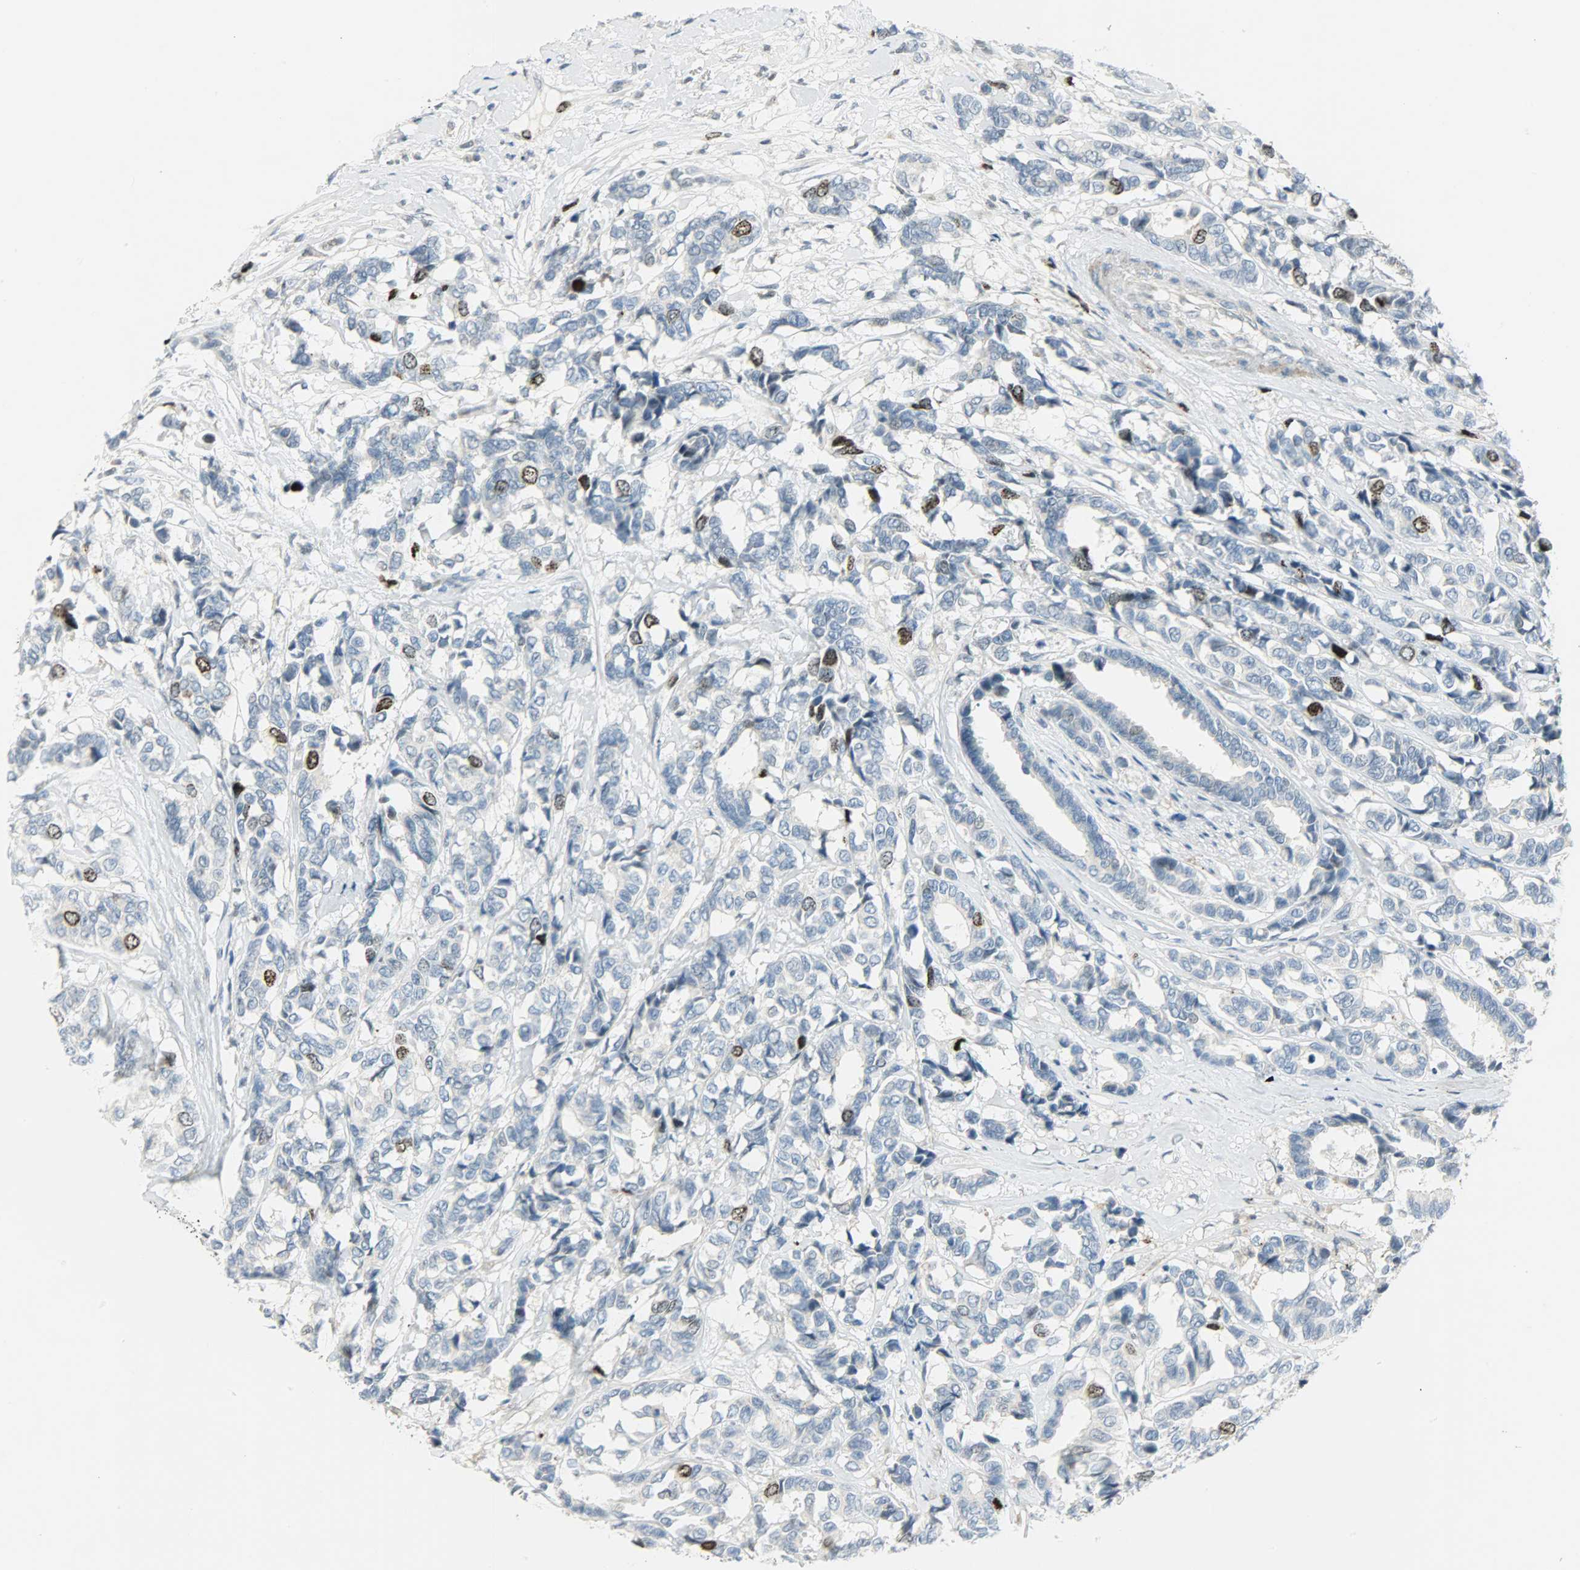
{"staining": {"intensity": "moderate", "quantity": "<25%", "location": "nuclear"}, "tissue": "breast cancer", "cell_type": "Tumor cells", "image_type": "cancer", "snomed": [{"axis": "morphology", "description": "Duct carcinoma"}, {"axis": "topography", "description": "Breast"}], "caption": "Protein positivity by immunohistochemistry reveals moderate nuclear expression in approximately <25% of tumor cells in breast cancer.", "gene": "AURKB", "patient": {"sex": "female", "age": 87}}